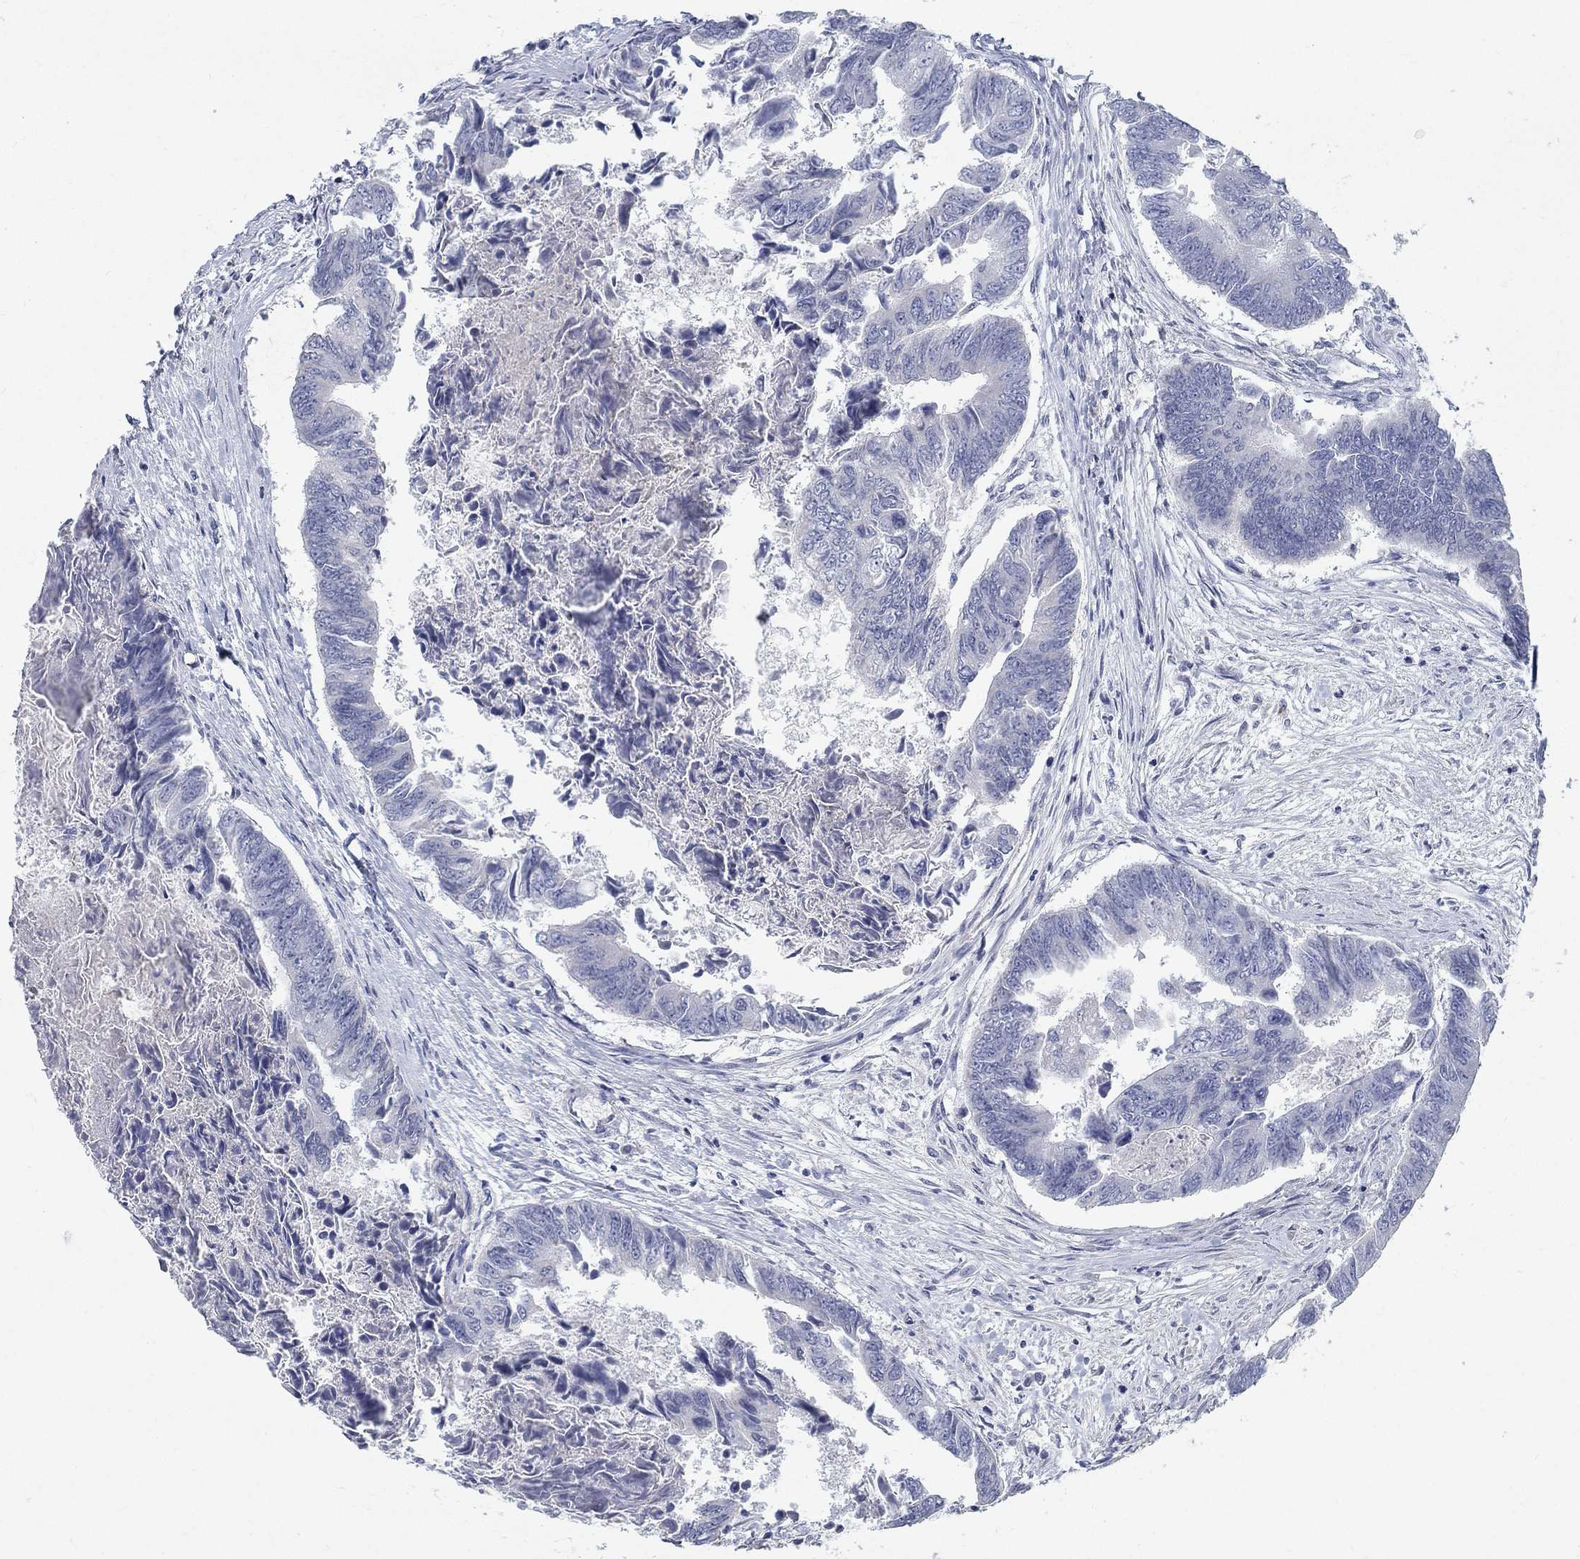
{"staining": {"intensity": "negative", "quantity": "none", "location": "none"}, "tissue": "colorectal cancer", "cell_type": "Tumor cells", "image_type": "cancer", "snomed": [{"axis": "morphology", "description": "Adenocarcinoma, NOS"}, {"axis": "topography", "description": "Colon"}], "caption": "Immunohistochemistry (IHC) micrograph of neoplastic tissue: colorectal adenocarcinoma stained with DAB (3,3'-diaminobenzidine) reveals no significant protein expression in tumor cells. Nuclei are stained in blue.", "gene": "MTSS2", "patient": {"sex": "female", "age": 65}}